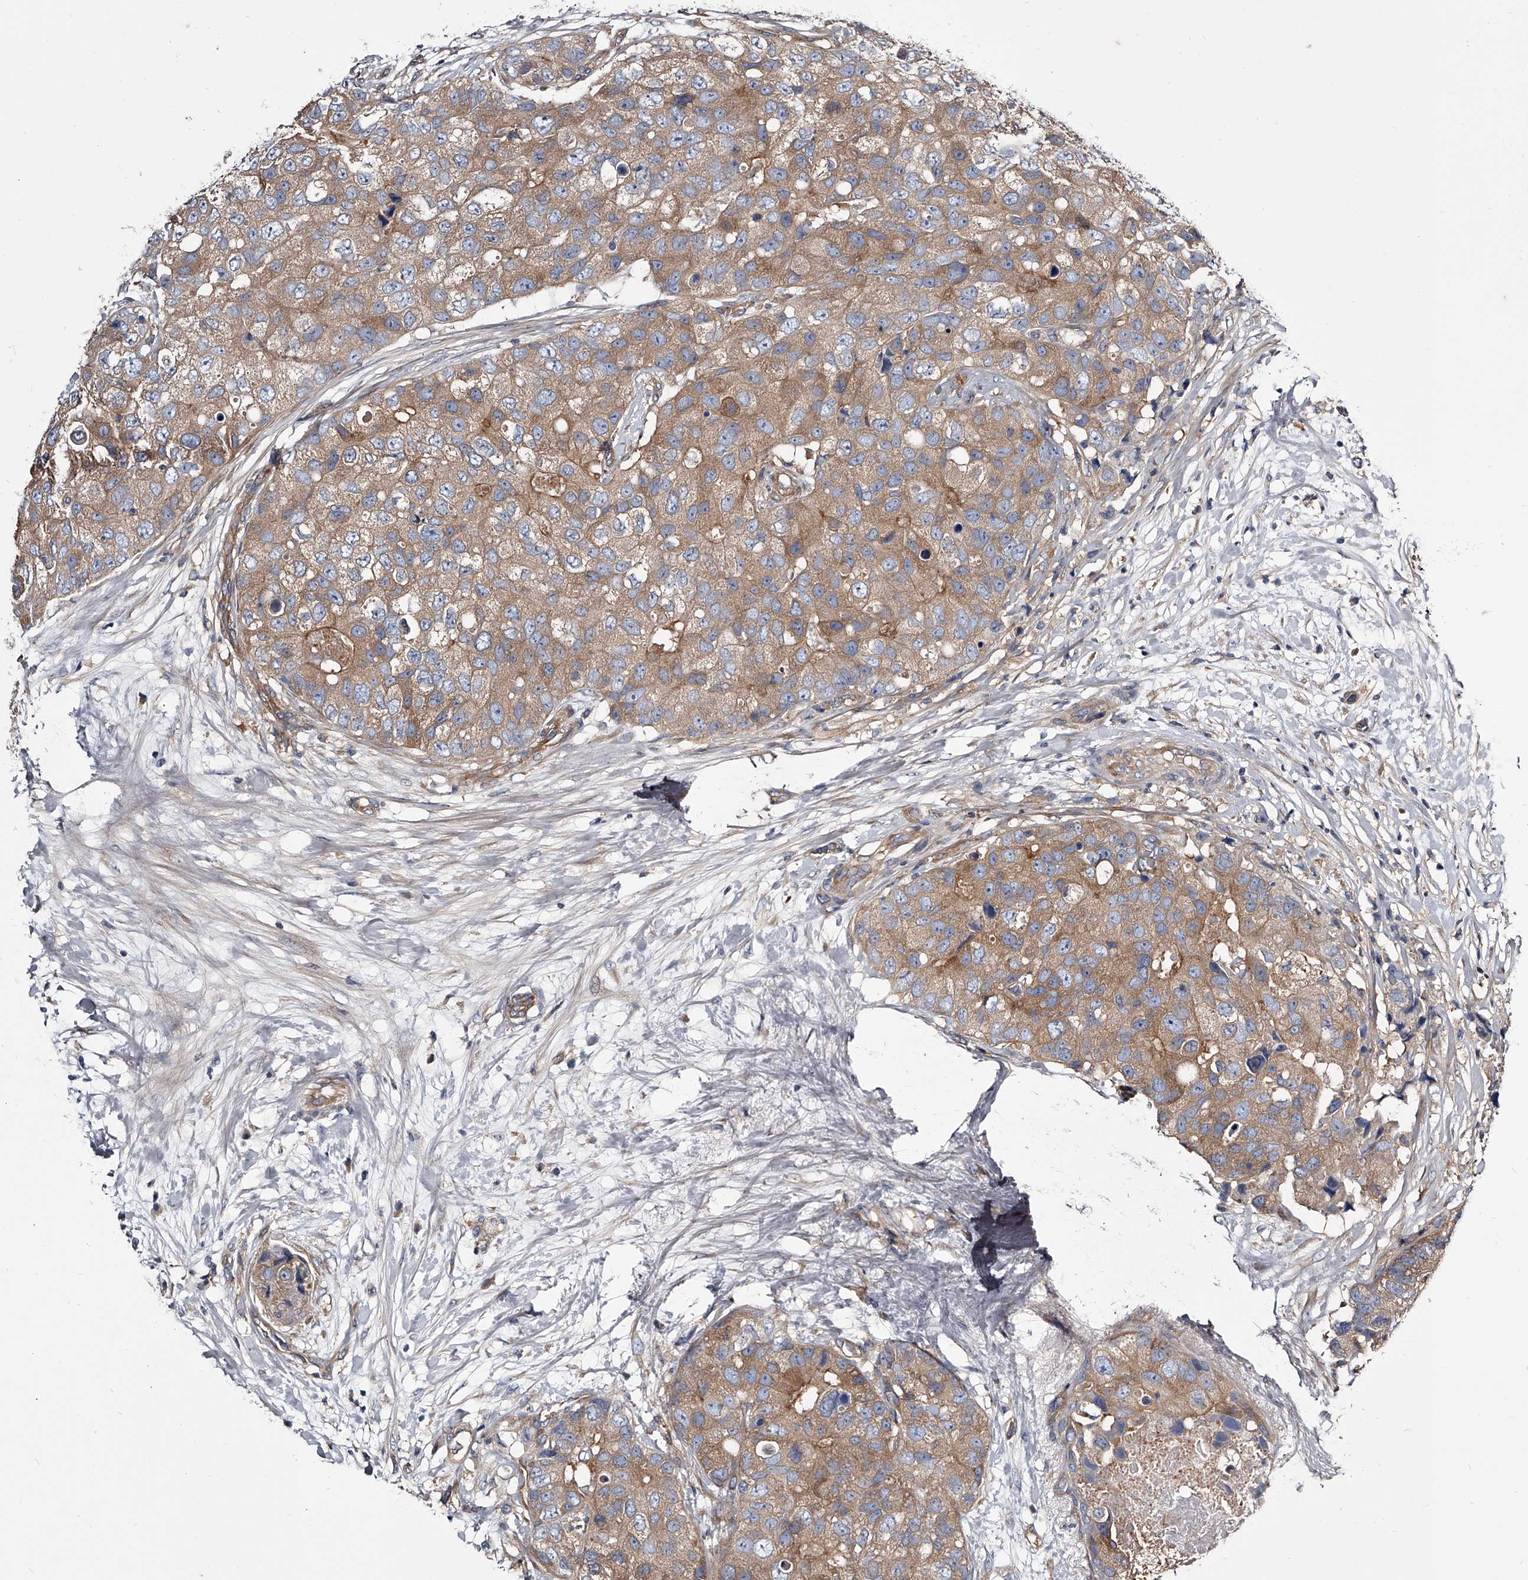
{"staining": {"intensity": "moderate", "quantity": ">75%", "location": "cytoplasmic/membranous"}, "tissue": "breast cancer", "cell_type": "Tumor cells", "image_type": "cancer", "snomed": [{"axis": "morphology", "description": "Duct carcinoma"}, {"axis": "topography", "description": "Breast"}], "caption": "Tumor cells show medium levels of moderate cytoplasmic/membranous positivity in about >75% of cells in breast cancer.", "gene": "GAPVD1", "patient": {"sex": "female", "age": 62}}